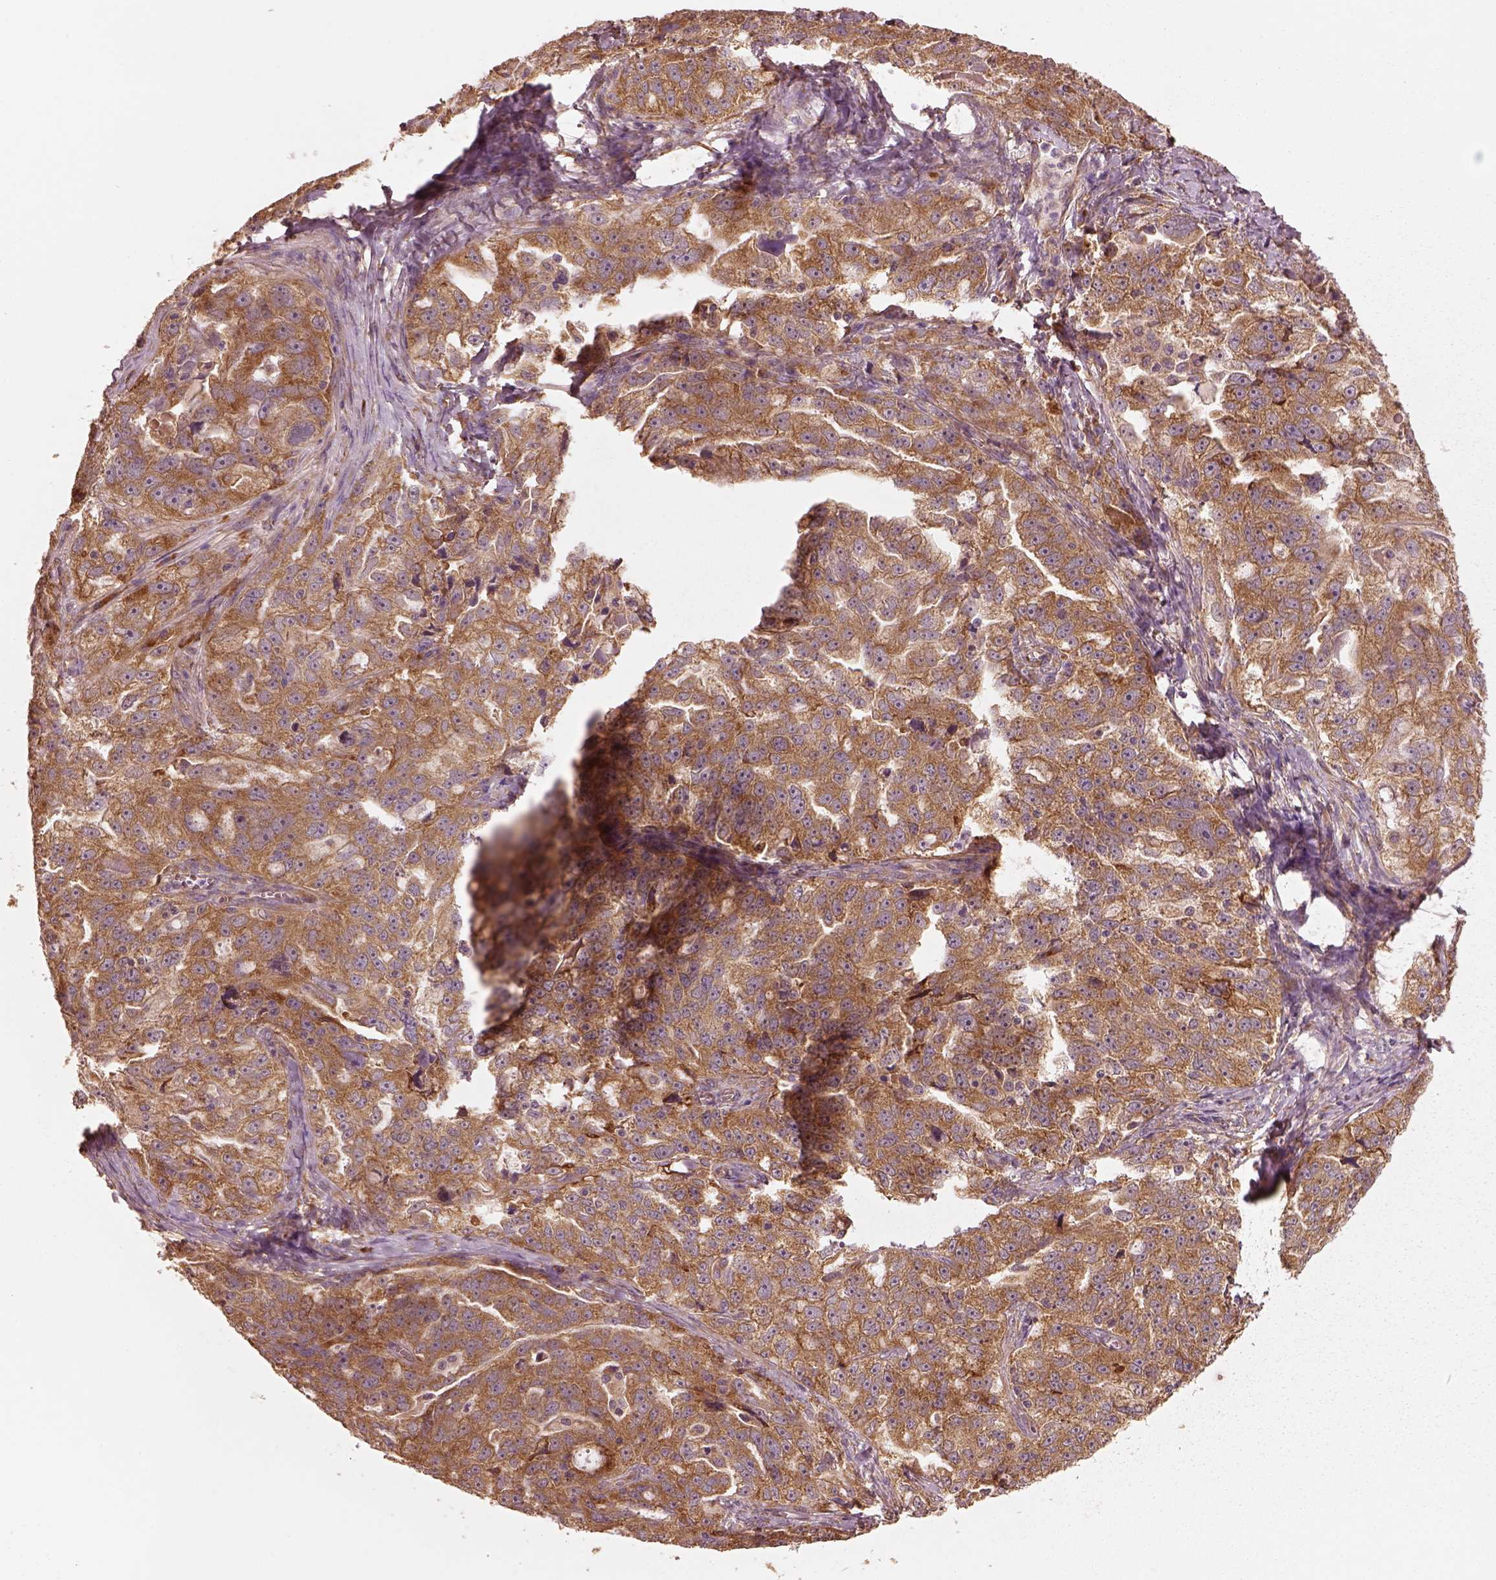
{"staining": {"intensity": "moderate", "quantity": ">75%", "location": "cytoplasmic/membranous"}, "tissue": "ovarian cancer", "cell_type": "Tumor cells", "image_type": "cancer", "snomed": [{"axis": "morphology", "description": "Cystadenocarcinoma, serous, NOS"}, {"axis": "topography", "description": "Ovary"}], "caption": "A medium amount of moderate cytoplasmic/membranous staining is identified in about >75% of tumor cells in serous cystadenocarcinoma (ovarian) tissue.", "gene": "RPS5", "patient": {"sex": "female", "age": 51}}